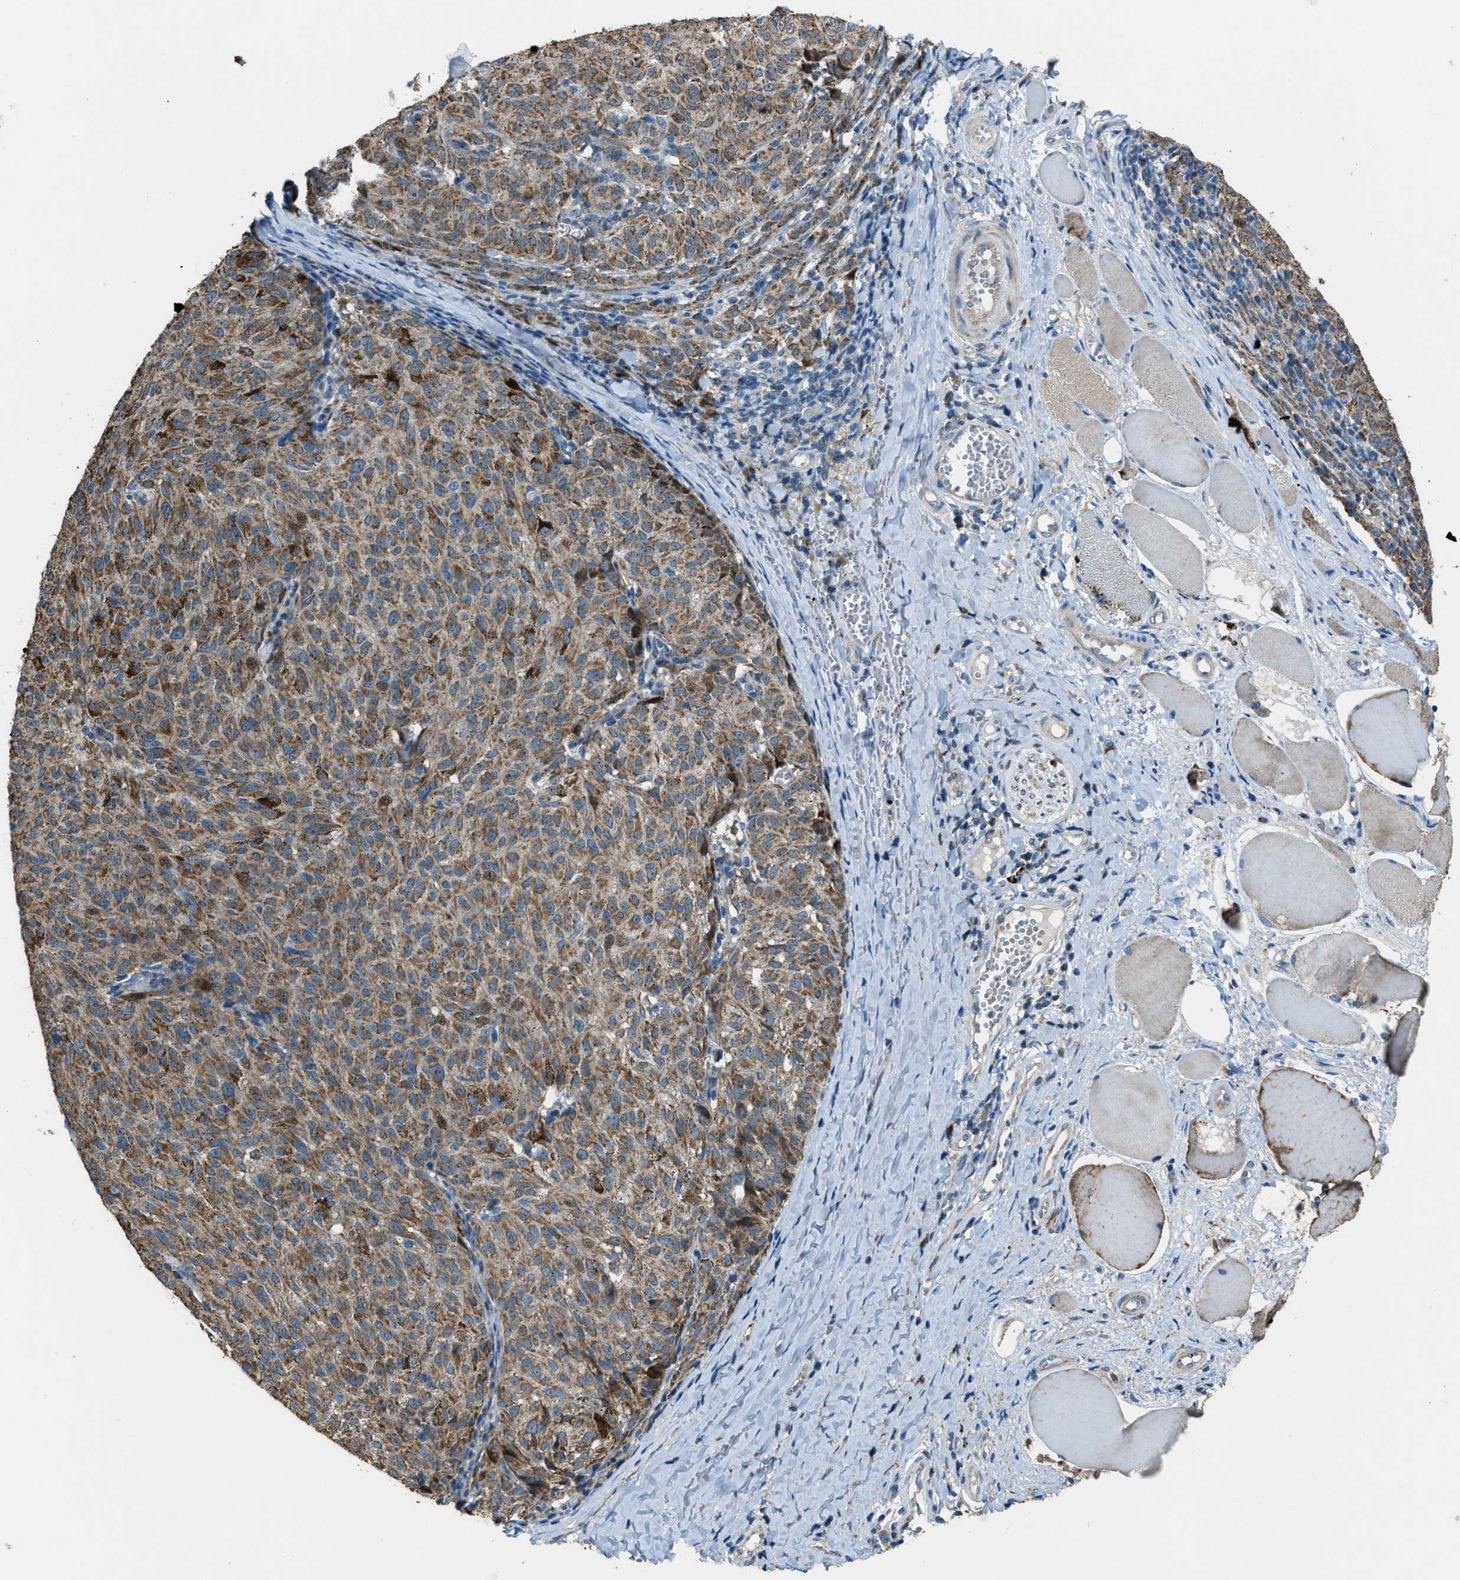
{"staining": {"intensity": "moderate", "quantity": ">75%", "location": "cytoplasmic/membranous"}, "tissue": "melanoma", "cell_type": "Tumor cells", "image_type": "cancer", "snomed": [{"axis": "morphology", "description": "Malignant melanoma, NOS"}, {"axis": "topography", "description": "Skin"}], "caption": "Protein expression analysis of human malignant melanoma reveals moderate cytoplasmic/membranous expression in approximately >75% of tumor cells. (Brightfield microscopy of DAB IHC at high magnification).", "gene": "SLC25A11", "patient": {"sex": "female", "age": 72}}